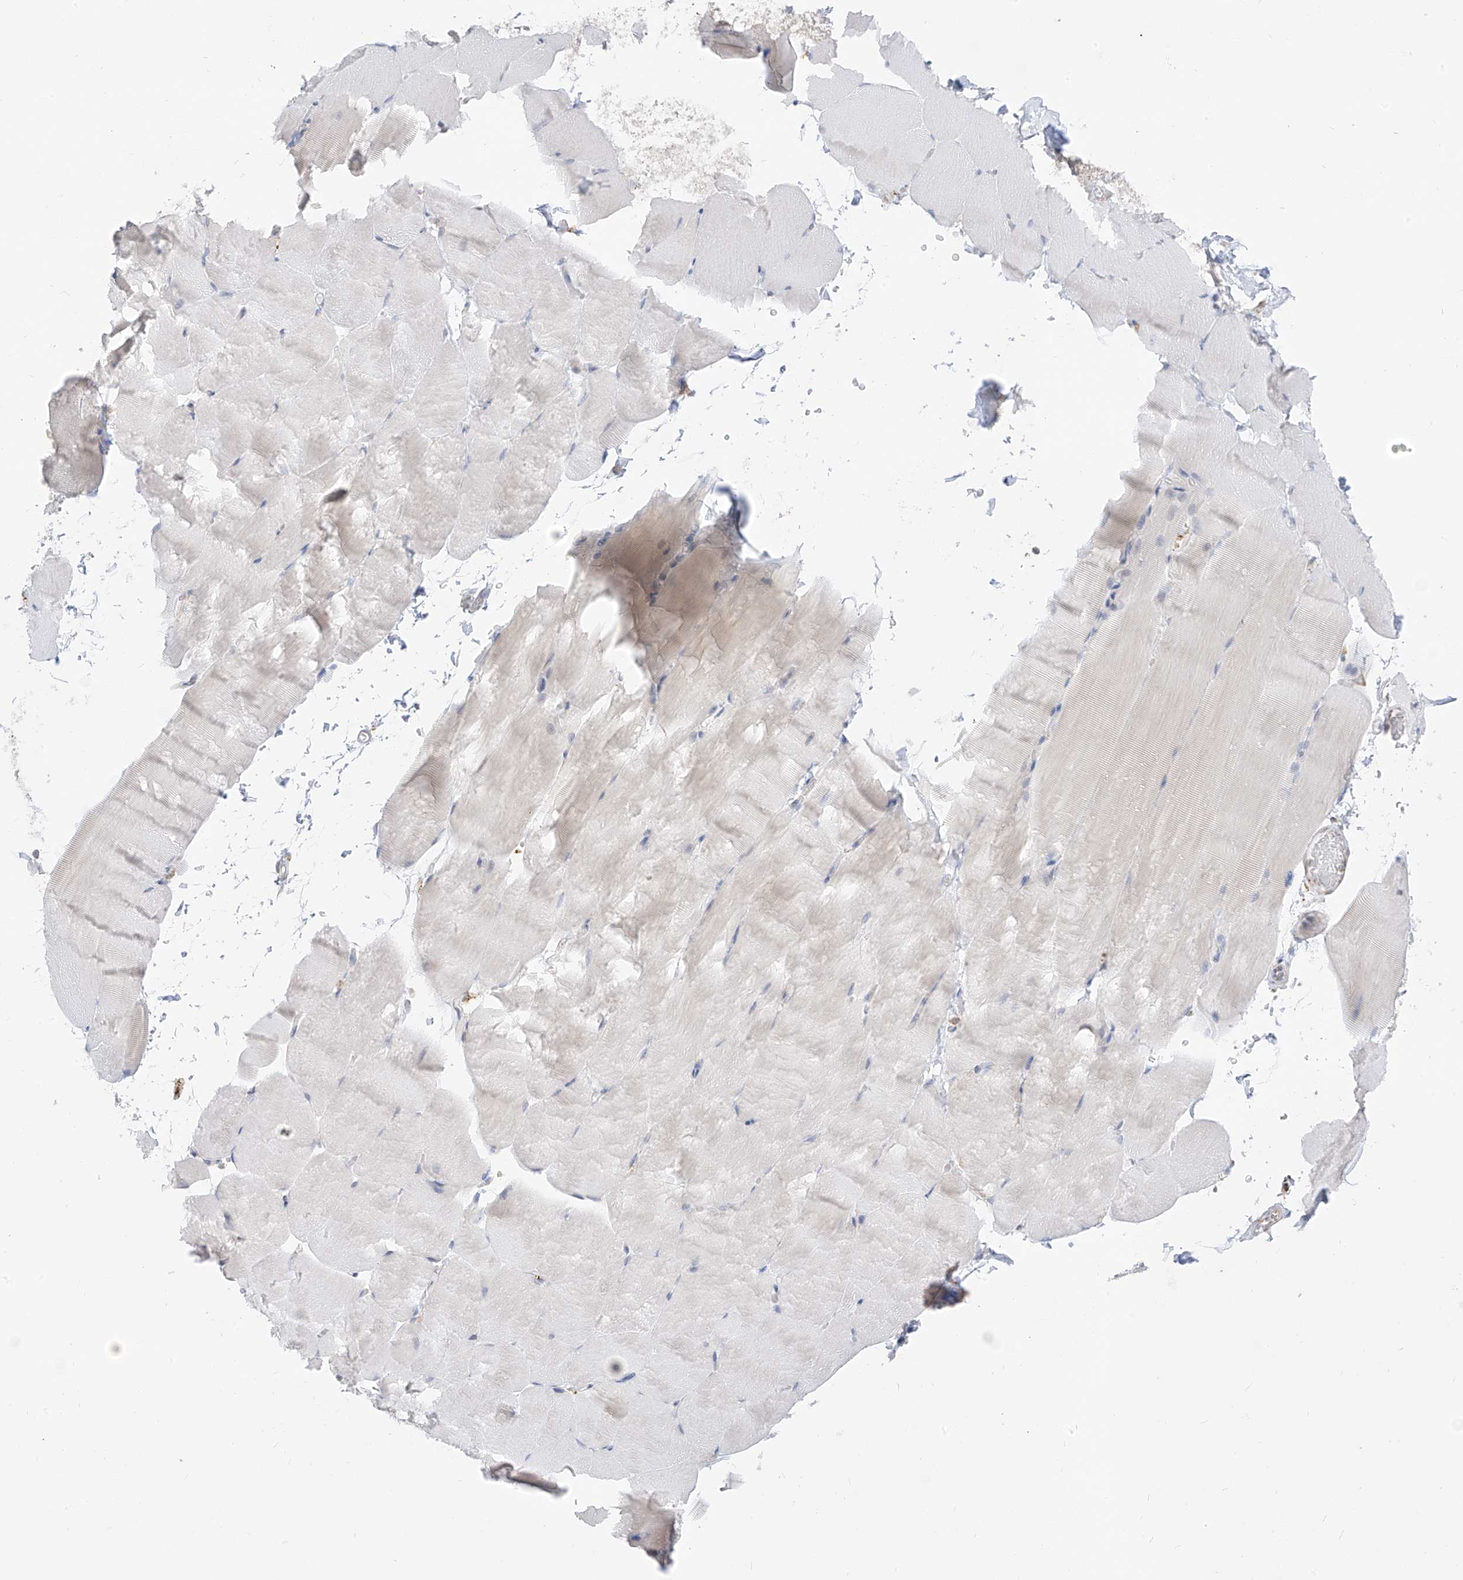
{"staining": {"intensity": "negative", "quantity": "none", "location": "none"}, "tissue": "skeletal muscle", "cell_type": "Myocytes", "image_type": "normal", "snomed": [{"axis": "morphology", "description": "Normal tissue, NOS"}, {"axis": "topography", "description": "Skeletal muscle"}, {"axis": "topography", "description": "Parathyroid gland"}], "caption": "Immunohistochemical staining of unremarkable skeletal muscle reveals no significant positivity in myocytes. (DAB (3,3'-diaminobenzidine) immunohistochemistry (IHC) visualized using brightfield microscopy, high magnification).", "gene": "ETHE1", "patient": {"sex": "female", "age": 37}}